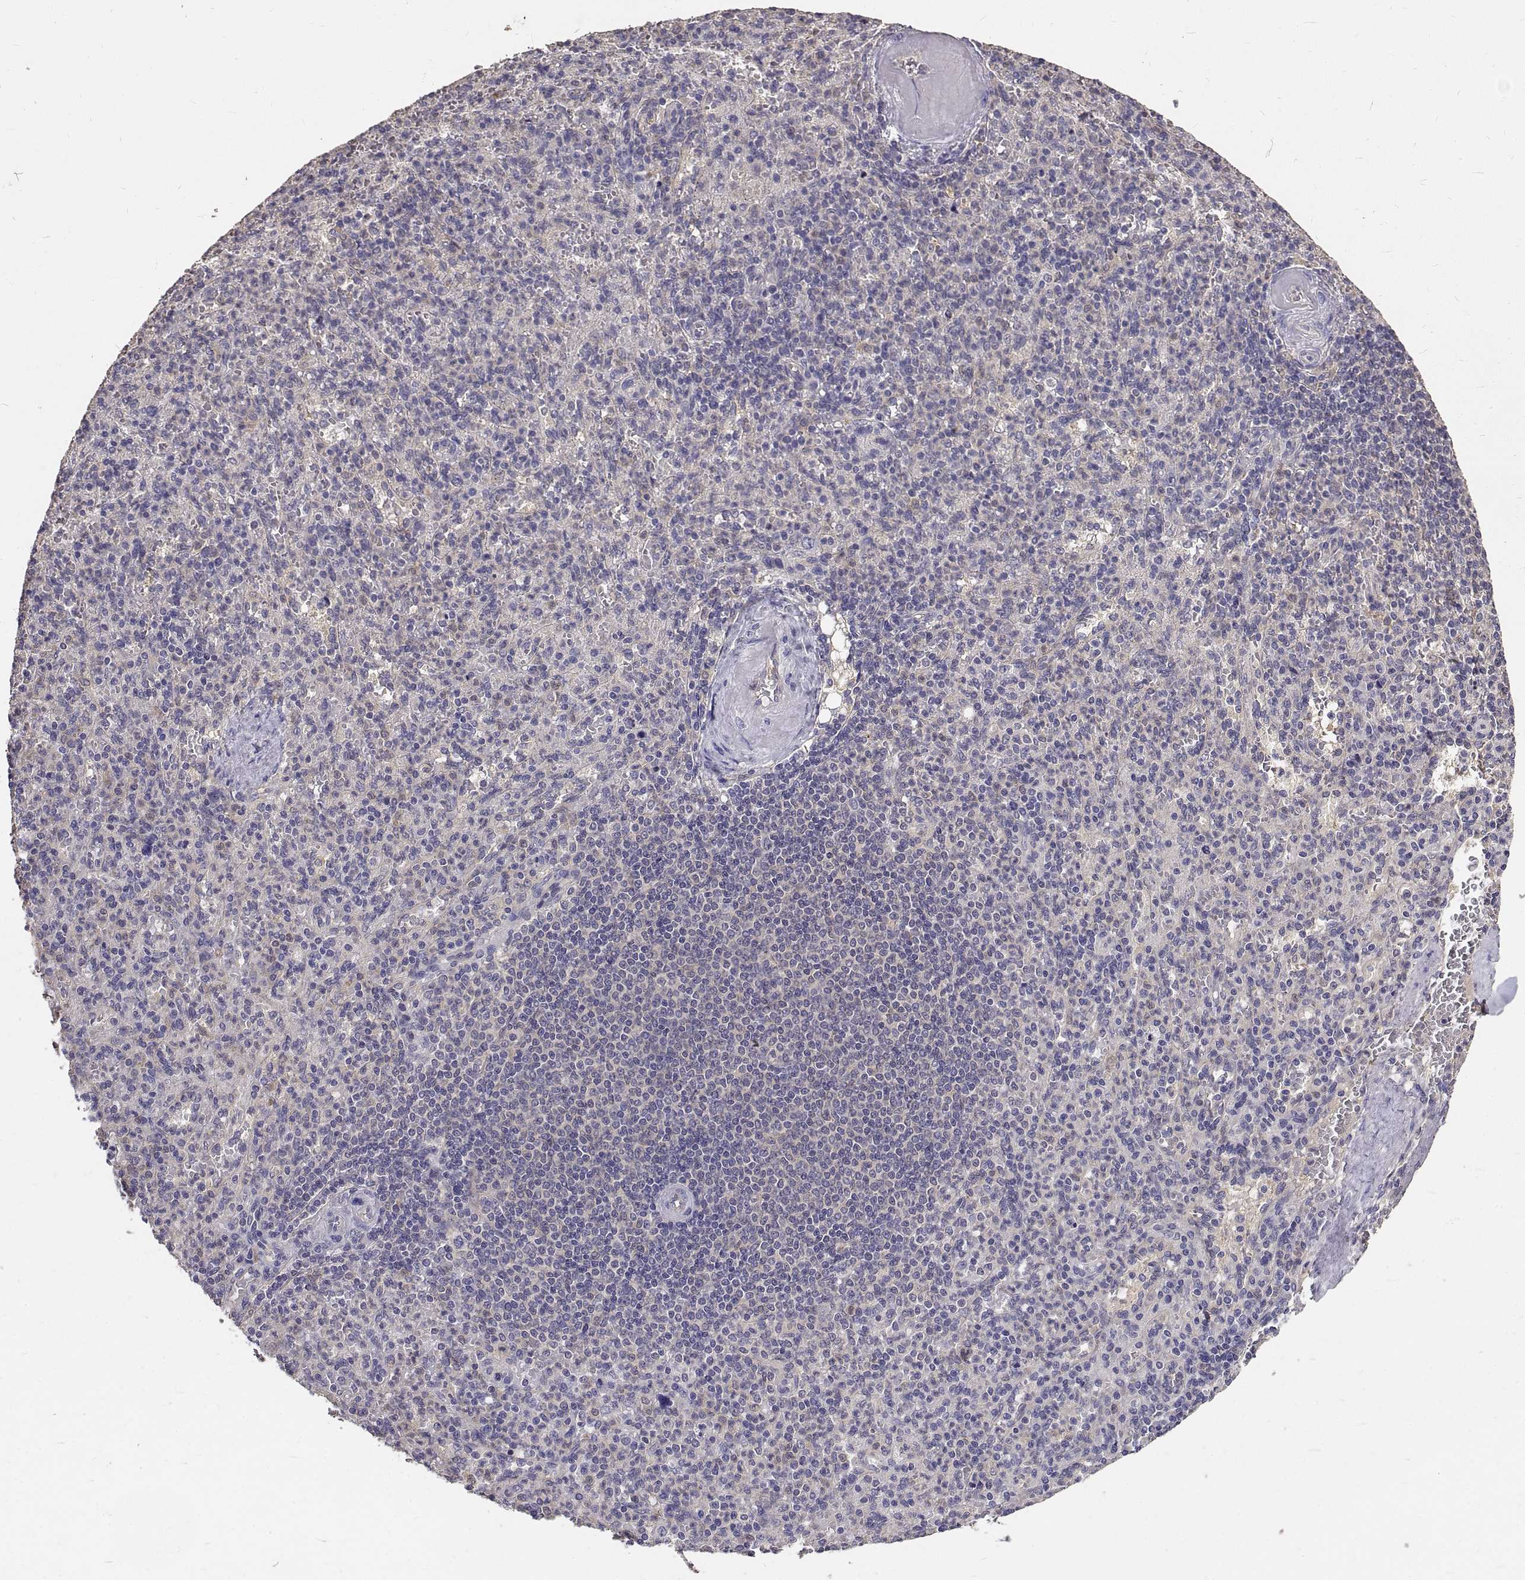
{"staining": {"intensity": "negative", "quantity": "none", "location": "none"}, "tissue": "spleen", "cell_type": "Cells in red pulp", "image_type": "normal", "snomed": [{"axis": "morphology", "description": "Normal tissue, NOS"}, {"axis": "topography", "description": "Spleen"}], "caption": "This is a photomicrograph of IHC staining of normal spleen, which shows no staining in cells in red pulp.", "gene": "PEA15", "patient": {"sex": "female", "age": 74}}